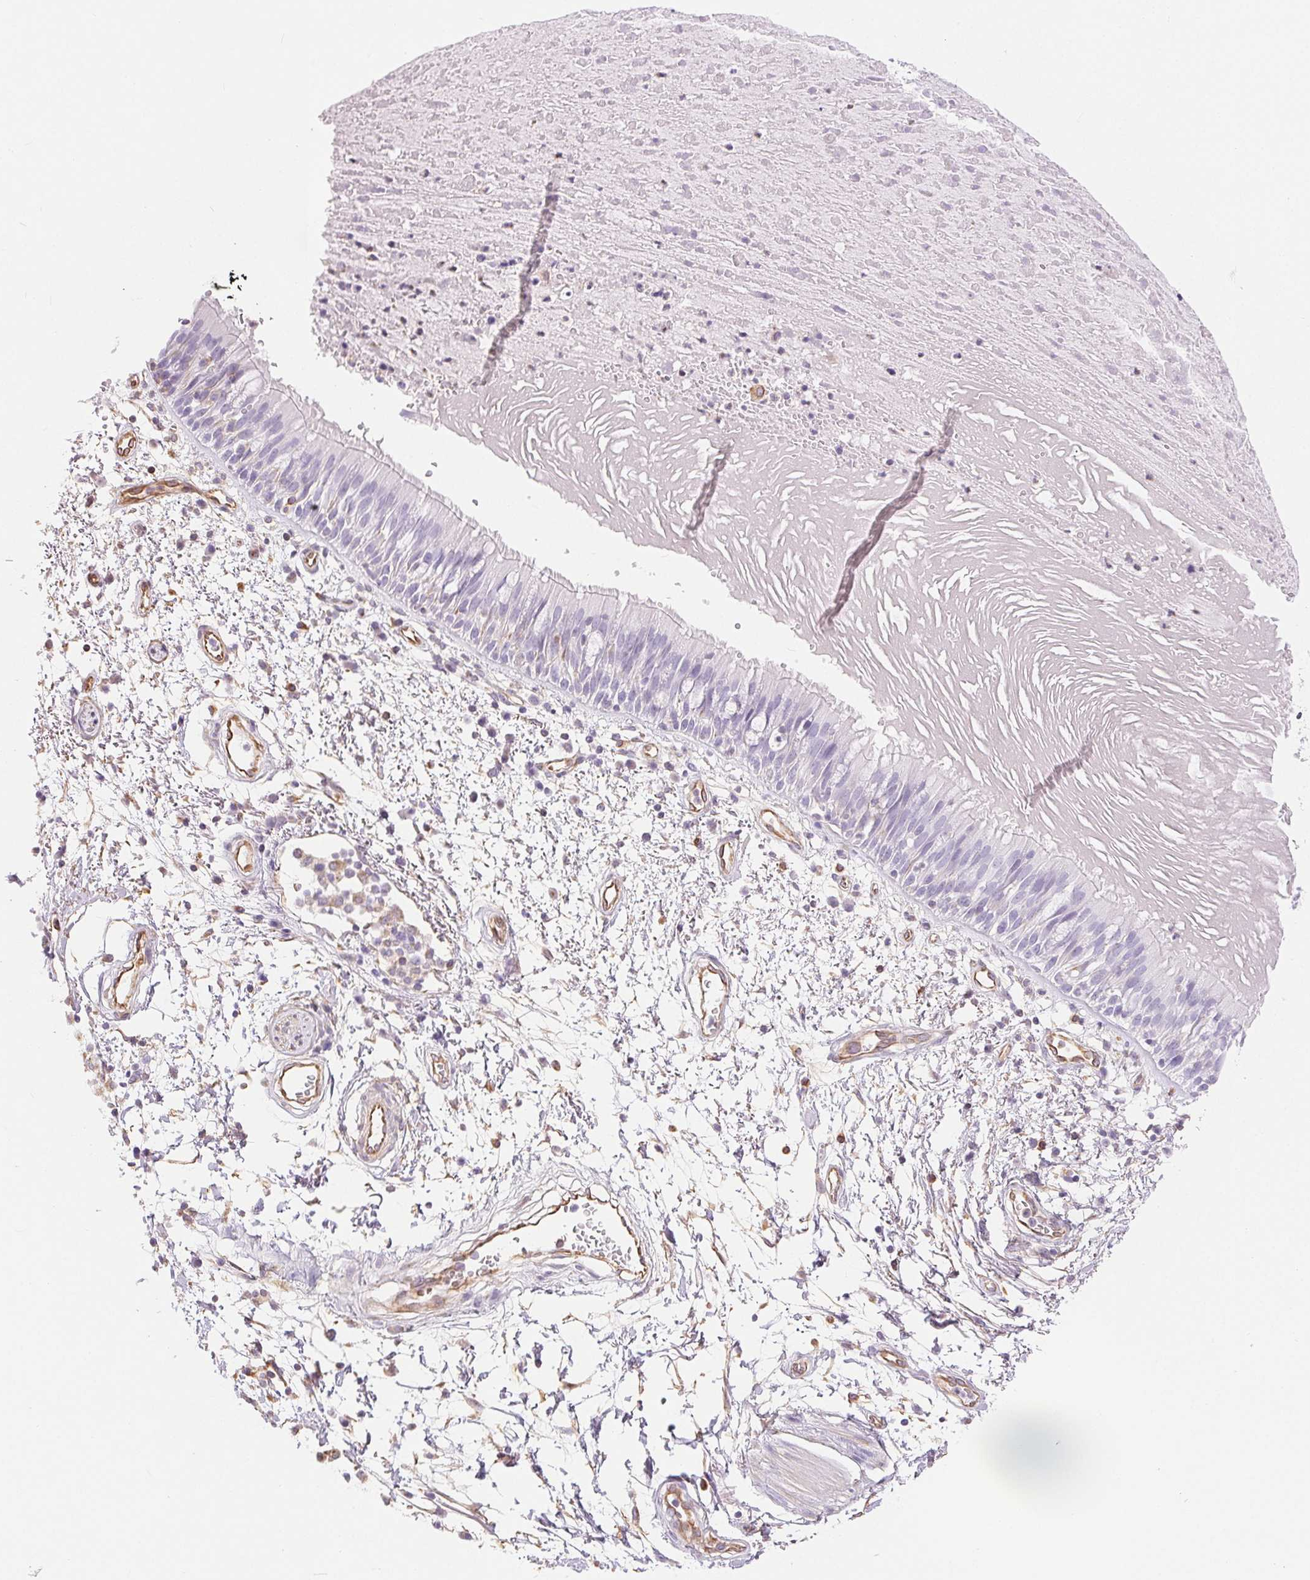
{"staining": {"intensity": "negative", "quantity": "none", "location": "none"}, "tissue": "bronchus", "cell_type": "Respiratory epithelial cells", "image_type": "normal", "snomed": [{"axis": "morphology", "description": "Normal tissue, NOS"}, {"axis": "morphology", "description": "Squamous cell carcinoma, NOS"}, {"axis": "topography", "description": "Cartilage tissue"}, {"axis": "topography", "description": "Bronchus"}, {"axis": "topography", "description": "Lung"}], "caption": "Immunohistochemistry of normal human bronchus displays no staining in respiratory epithelial cells. (DAB (3,3'-diaminobenzidine) immunohistochemistry, high magnification).", "gene": "GFAP", "patient": {"sex": "male", "age": 66}}